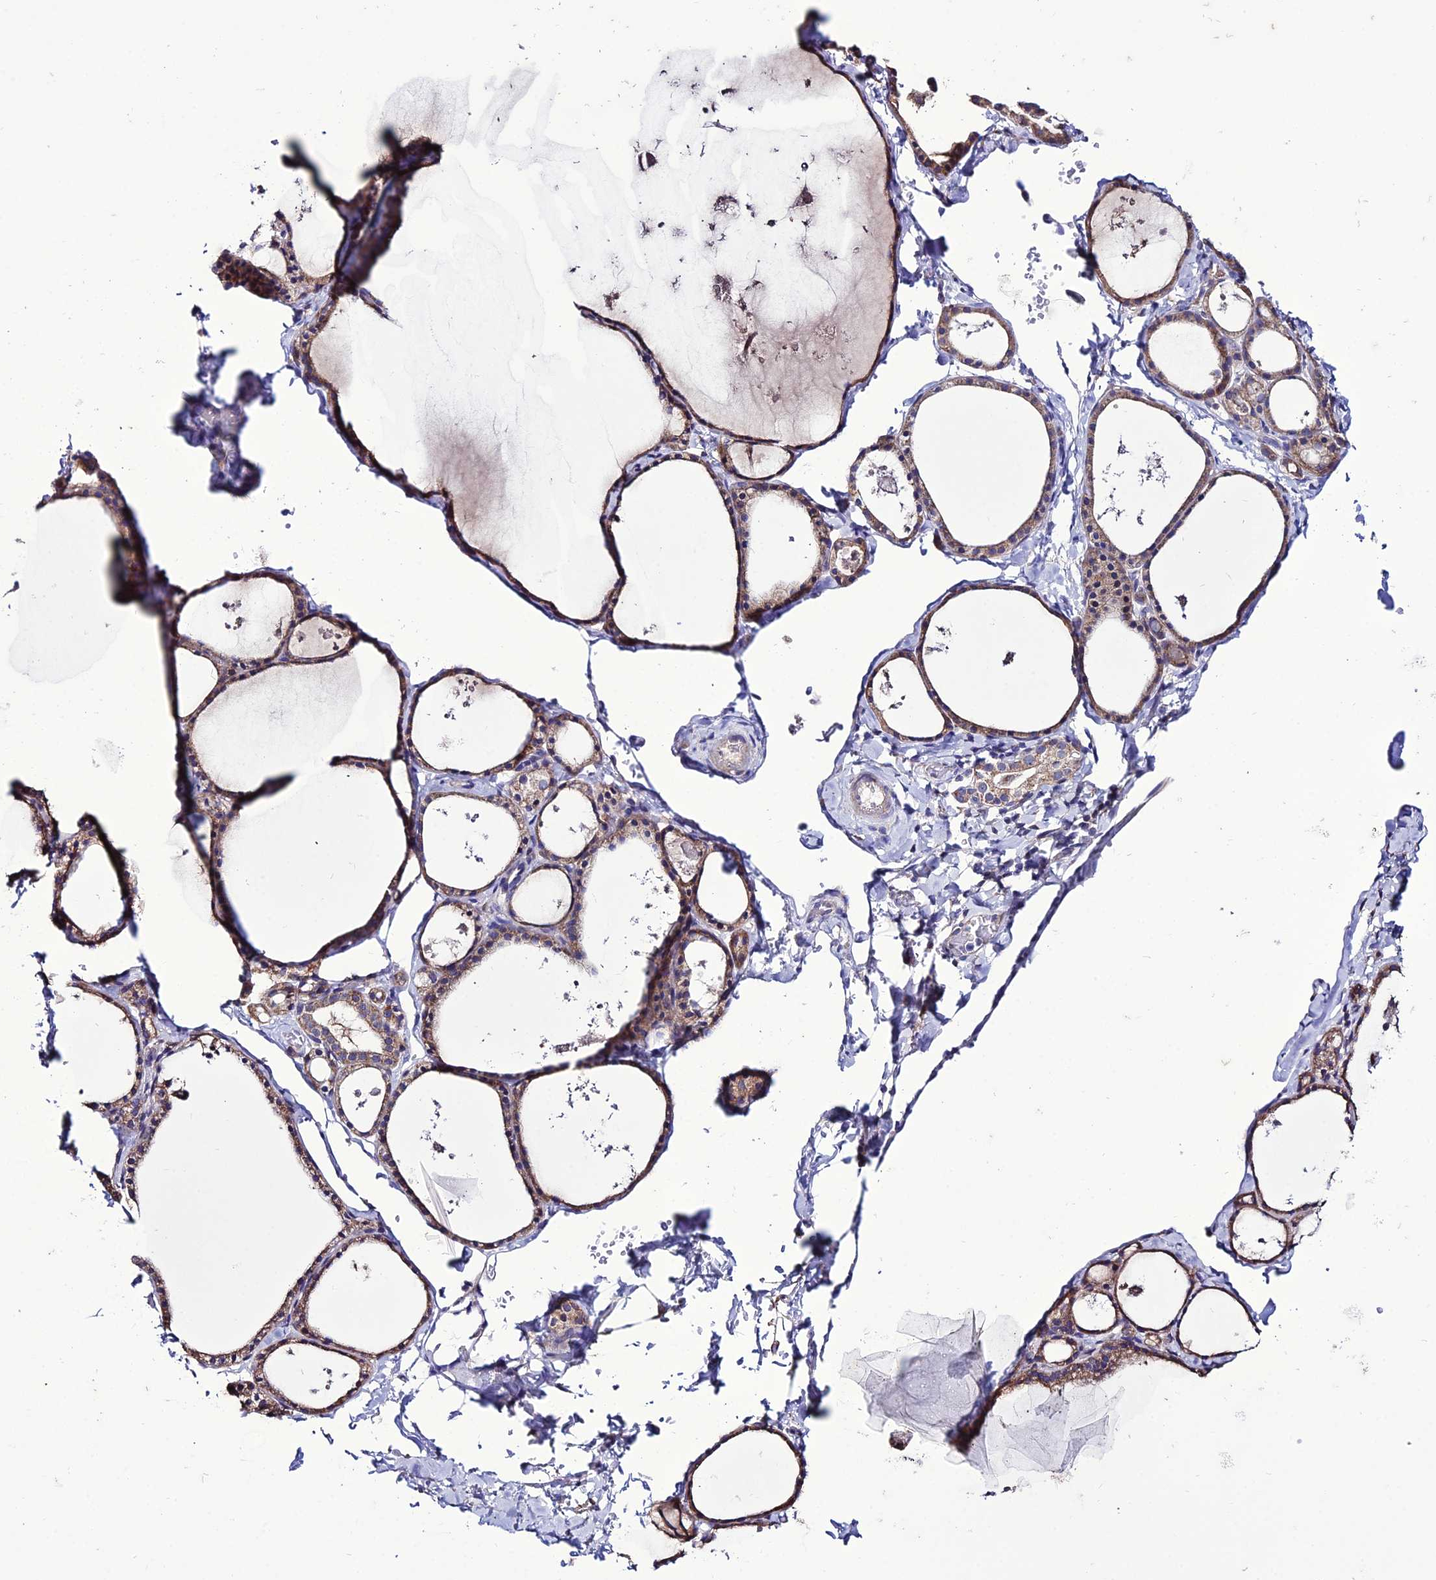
{"staining": {"intensity": "moderate", "quantity": ">75%", "location": "cytoplasmic/membranous"}, "tissue": "thyroid gland", "cell_type": "Glandular cells", "image_type": "normal", "snomed": [{"axis": "morphology", "description": "Normal tissue, NOS"}, {"axis": "topography", "description": "Thyroid gland"}], "caption": "A brown stain shows moderate cytoplasmic/membranous positivity of a protein in glandular cells of normal human thyroid gland.", "gene": "HOGA1", "patient": {"sex": "male", "age": 56}}